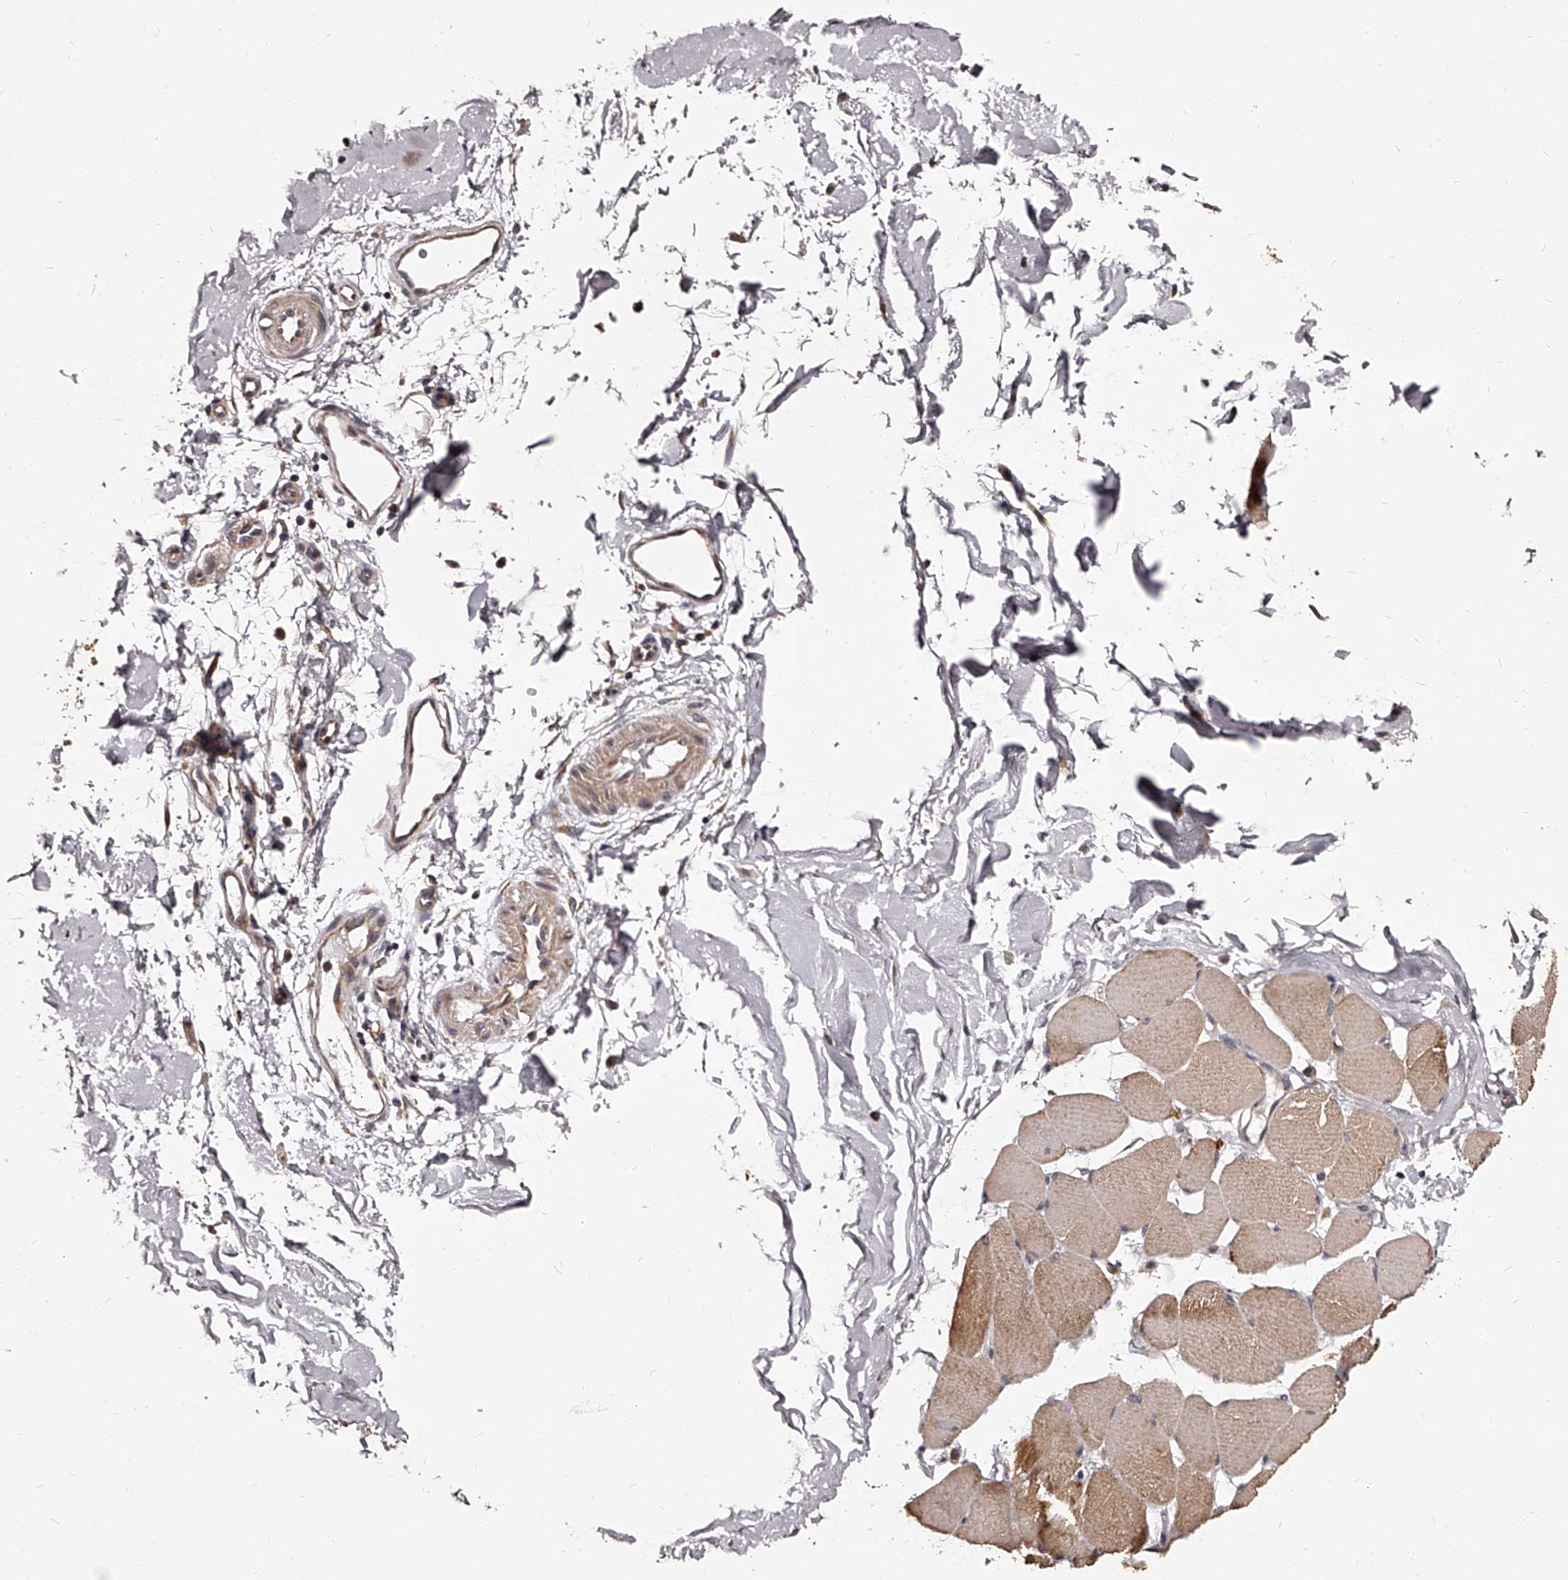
{"staining": {"intensity": "moderate", "quantity": "25%-75%", "location": "cytoplasmic/membranous"}, "tissue": "skeletal muscle", "cell_type": "Myocytes", "image_type": "normal", "snomed": [{"axis": "morphology", "description": "Normal tissue, NOS"}, {"axis": "topography", "description": "Skin"}, {"axis": "topography", "description": "Skeletal muscle"}], "caption": "Skeletal muscle stained for a protein (brown) shows moderate cytoplasmic/membranous positive positivity in approximately 25%-75% of myocytes.", "gene": "RSC1A1", "patient": {"sex": "male", "age": 83}}